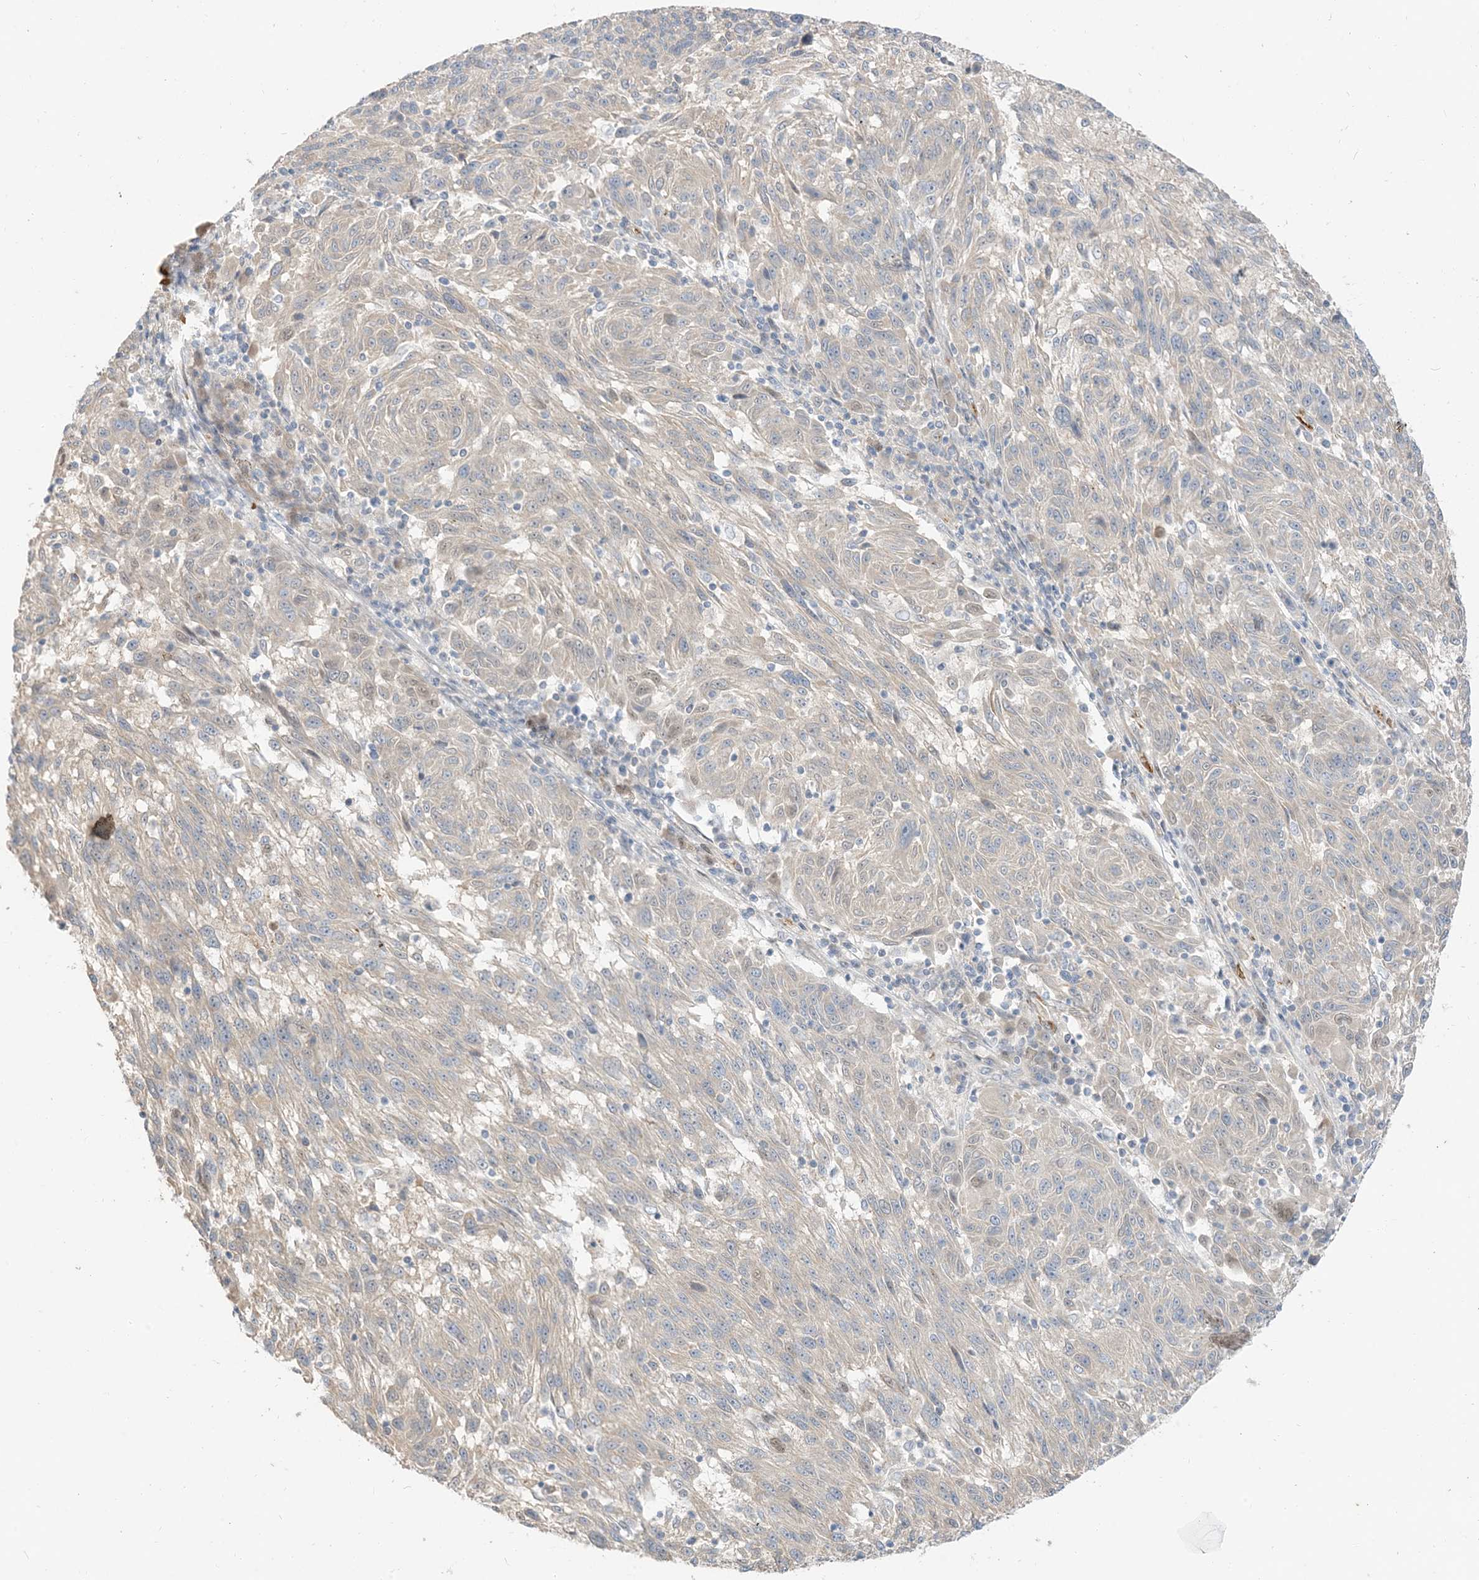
{"staining": {"intensity": "negative", "quantity": "none", "location": "none"}, "tissue": "melanoma", "cell_type": "Tumor cells", "image_type": "cancer", "snomed": [{"axis": "morphology", "description": "Malignant melanoma, NOS"}, {"axis": "topography", "description": "Skin"}], "caption": "This is an IHC histopathology image of melanoma. There is no staining in tumor cells.", "gene": "RIN1", "patient": {"sex": "male", "age": 53}}